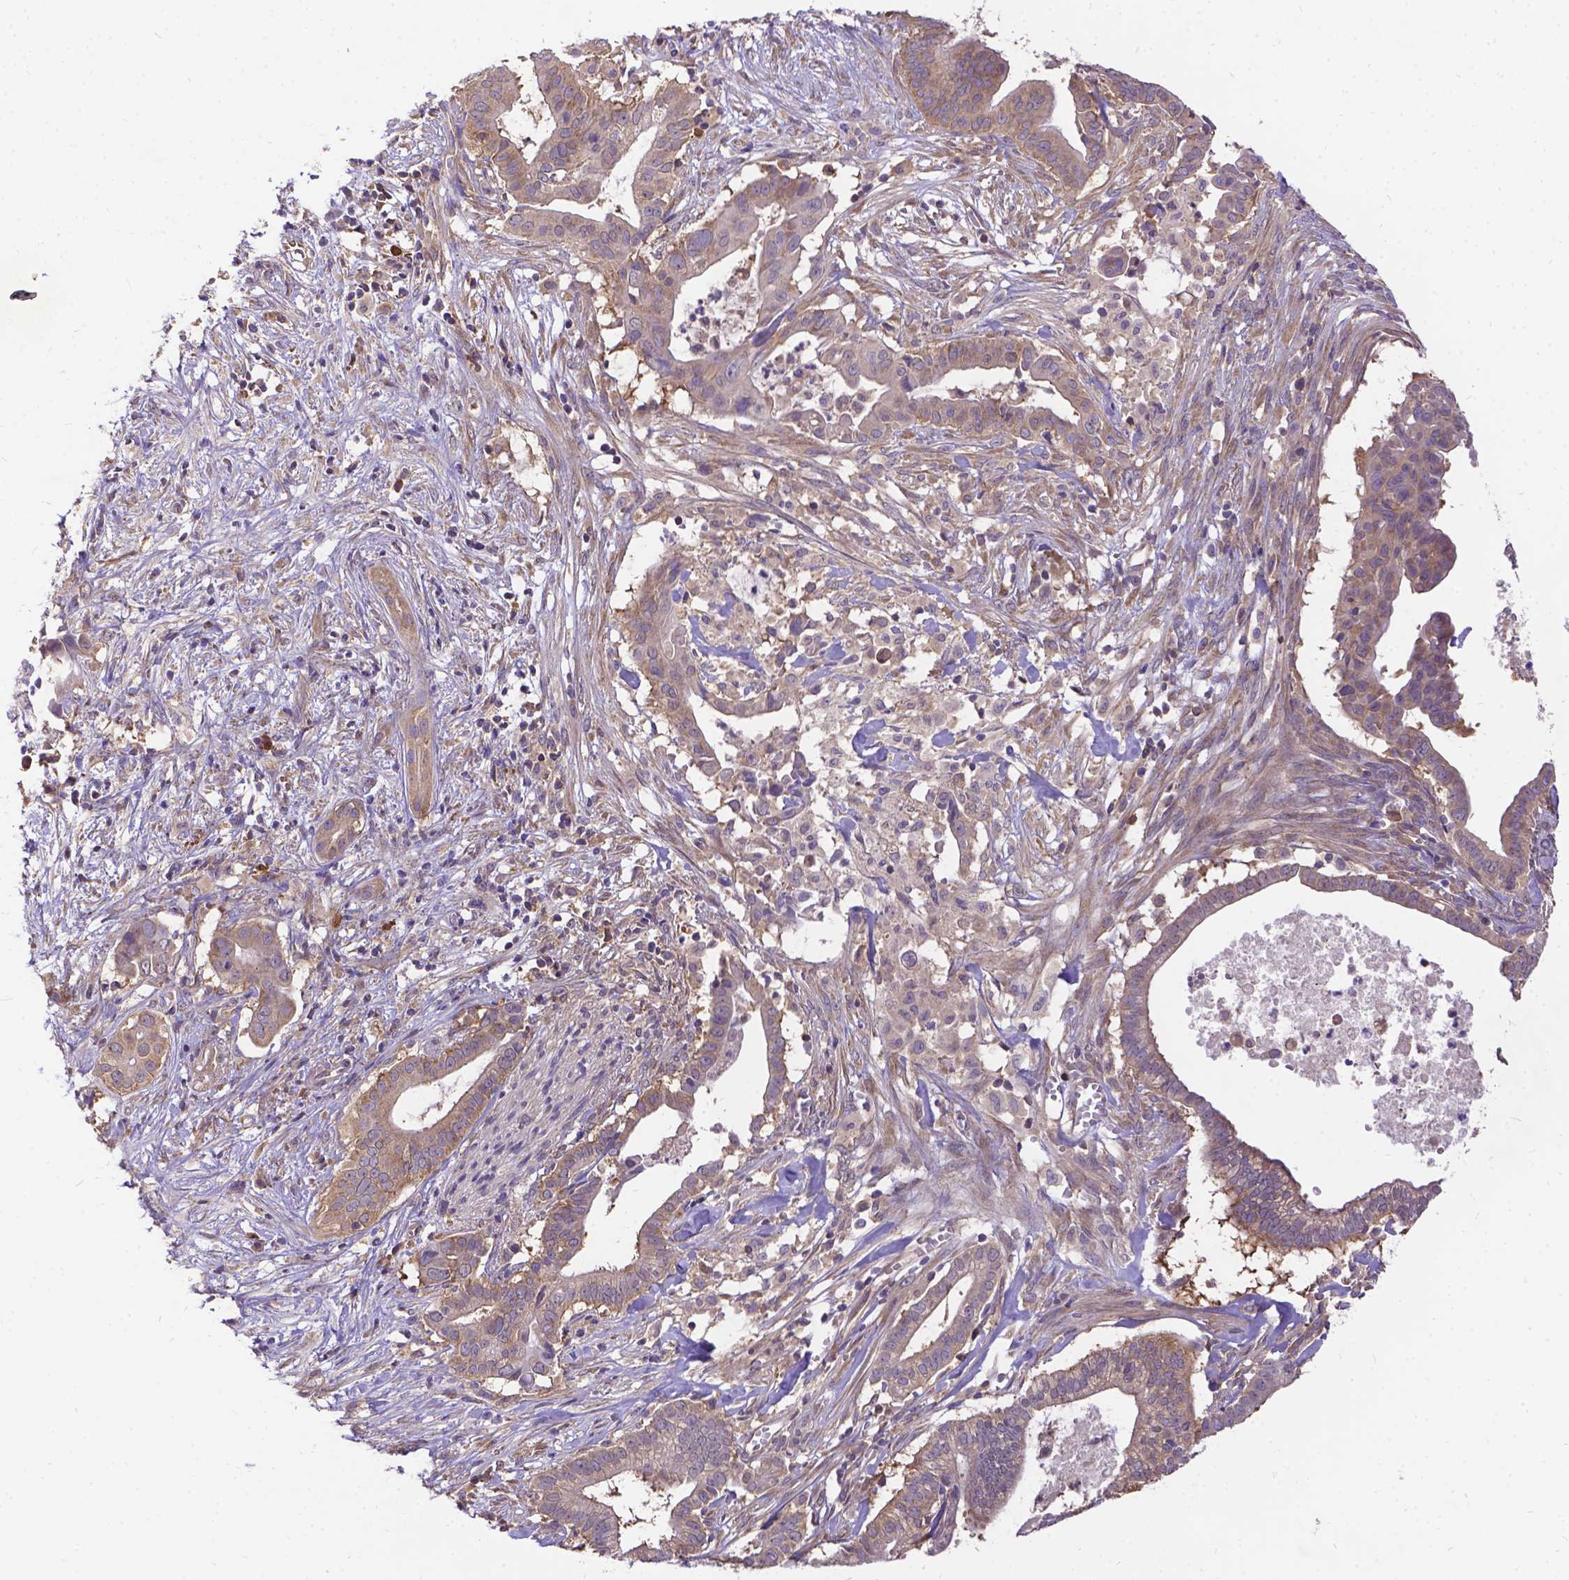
{"staining": {"intensity": "weak", "quantity": ">75%", "location": "cytoplasmic/membranous"}, "tissue": "pancreatic cancer", "cell_type": "Tumor cells", "image_type": "cancer", "snomed": [{"axis": "morphology", "description": "Adenocarcinoma, NOS"}, {"axis": "topography", "description": "Pancreas"}], "caption": "Adenocarcinoma (pancreatic) was stained to show a protein in brown. There is low levels of weak cytoplasmic/membranous expression in about >75% of tumor cells.", "gene": "DENND6A", "patient": {"sex": "male", "age": 61}}